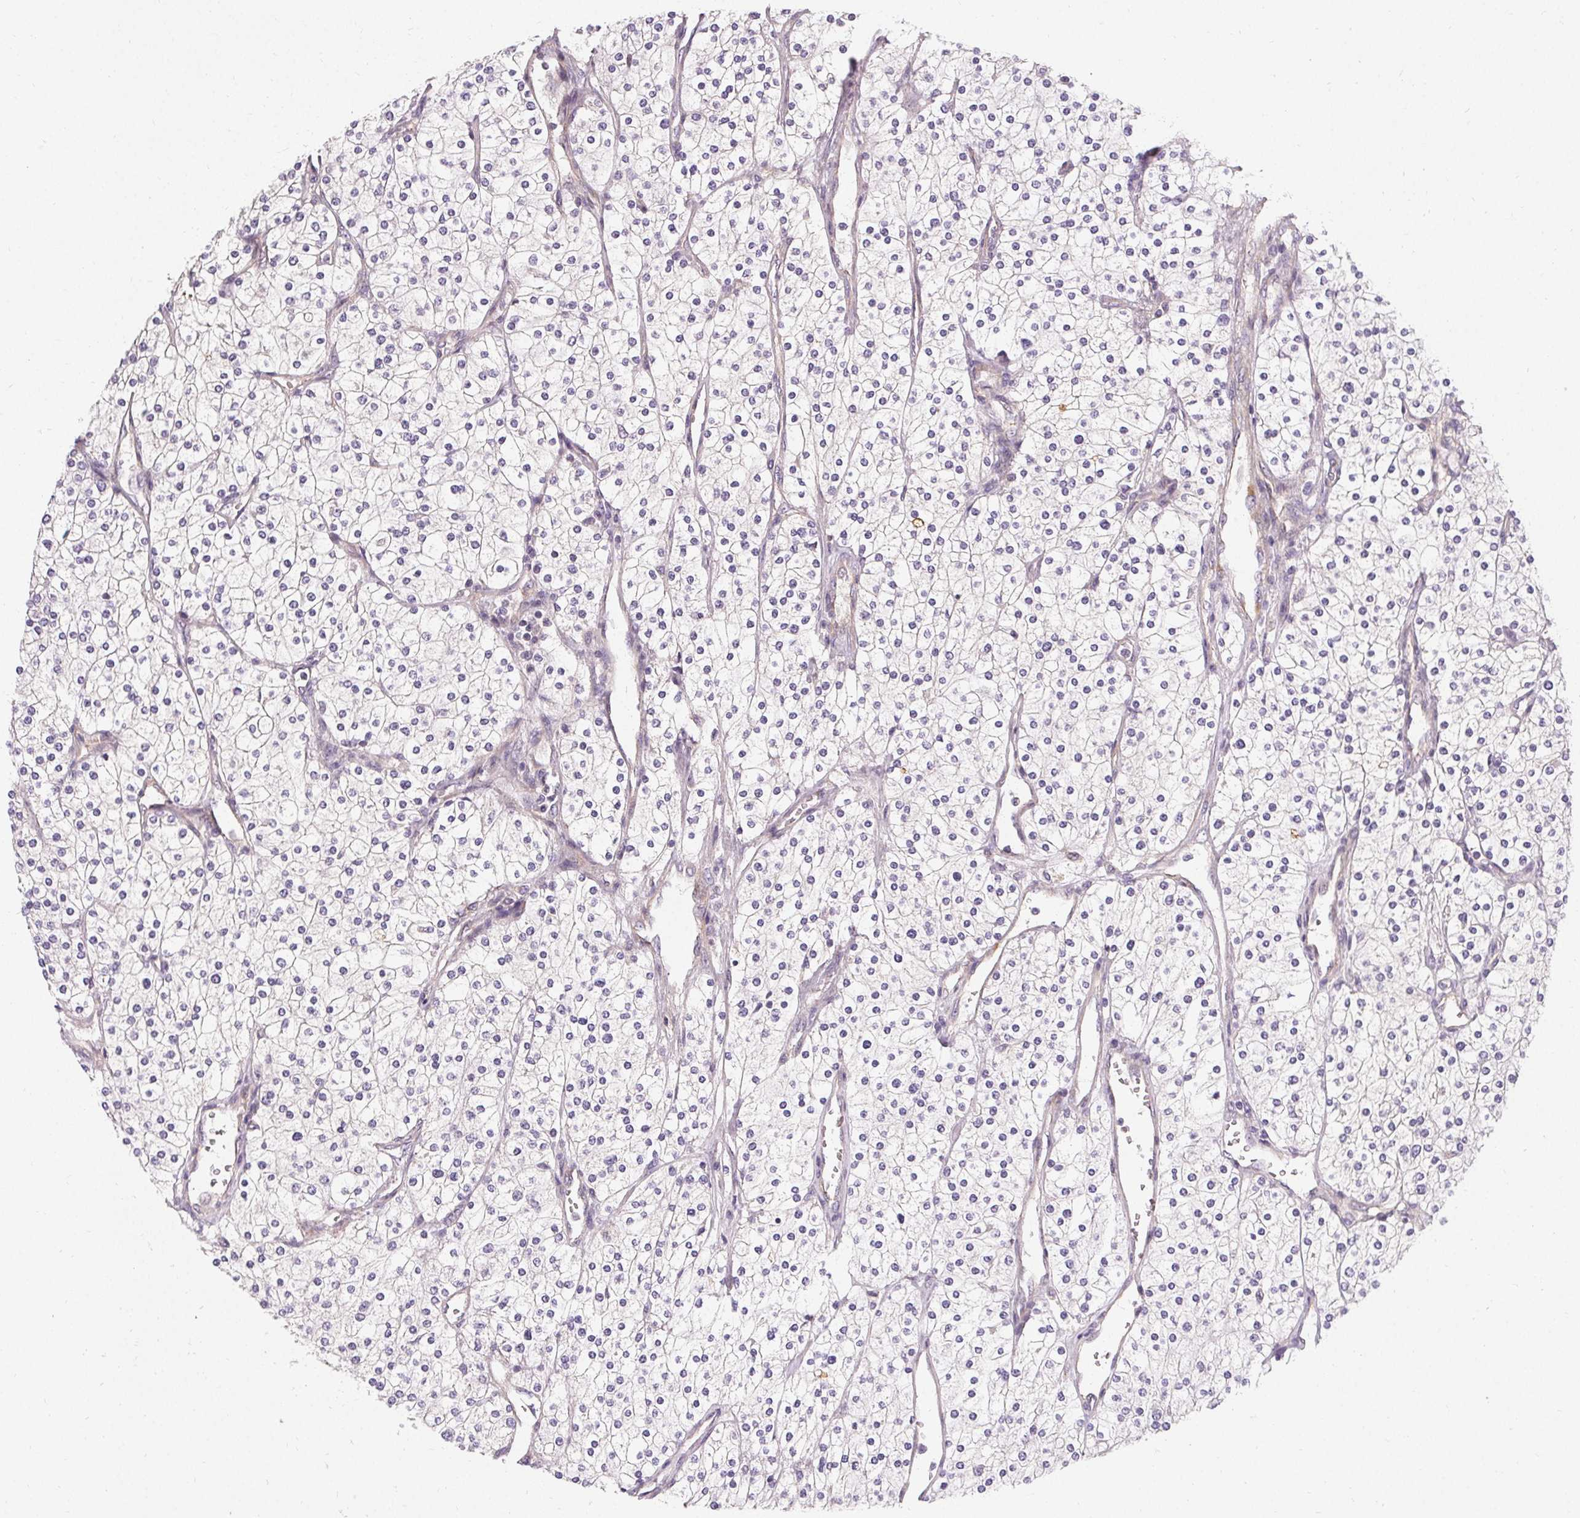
{"staining": {"intensity": "negative", "quantity": "none", "location": "none"}, "tissue": "renal cancer", "cell_type": "Tumor cells", "image_type": "cancer", "snomed": [{"axis": "morphology", "description": "Adenocarcinoma, NOS"}, {"axis": "topography", "description": "Kidney"}], "caption": "Tumor cells show no significant positivity in renal adenocarcinoma.", "gene": "APLP1", "patient": {"sex": "male", "age": 80}}